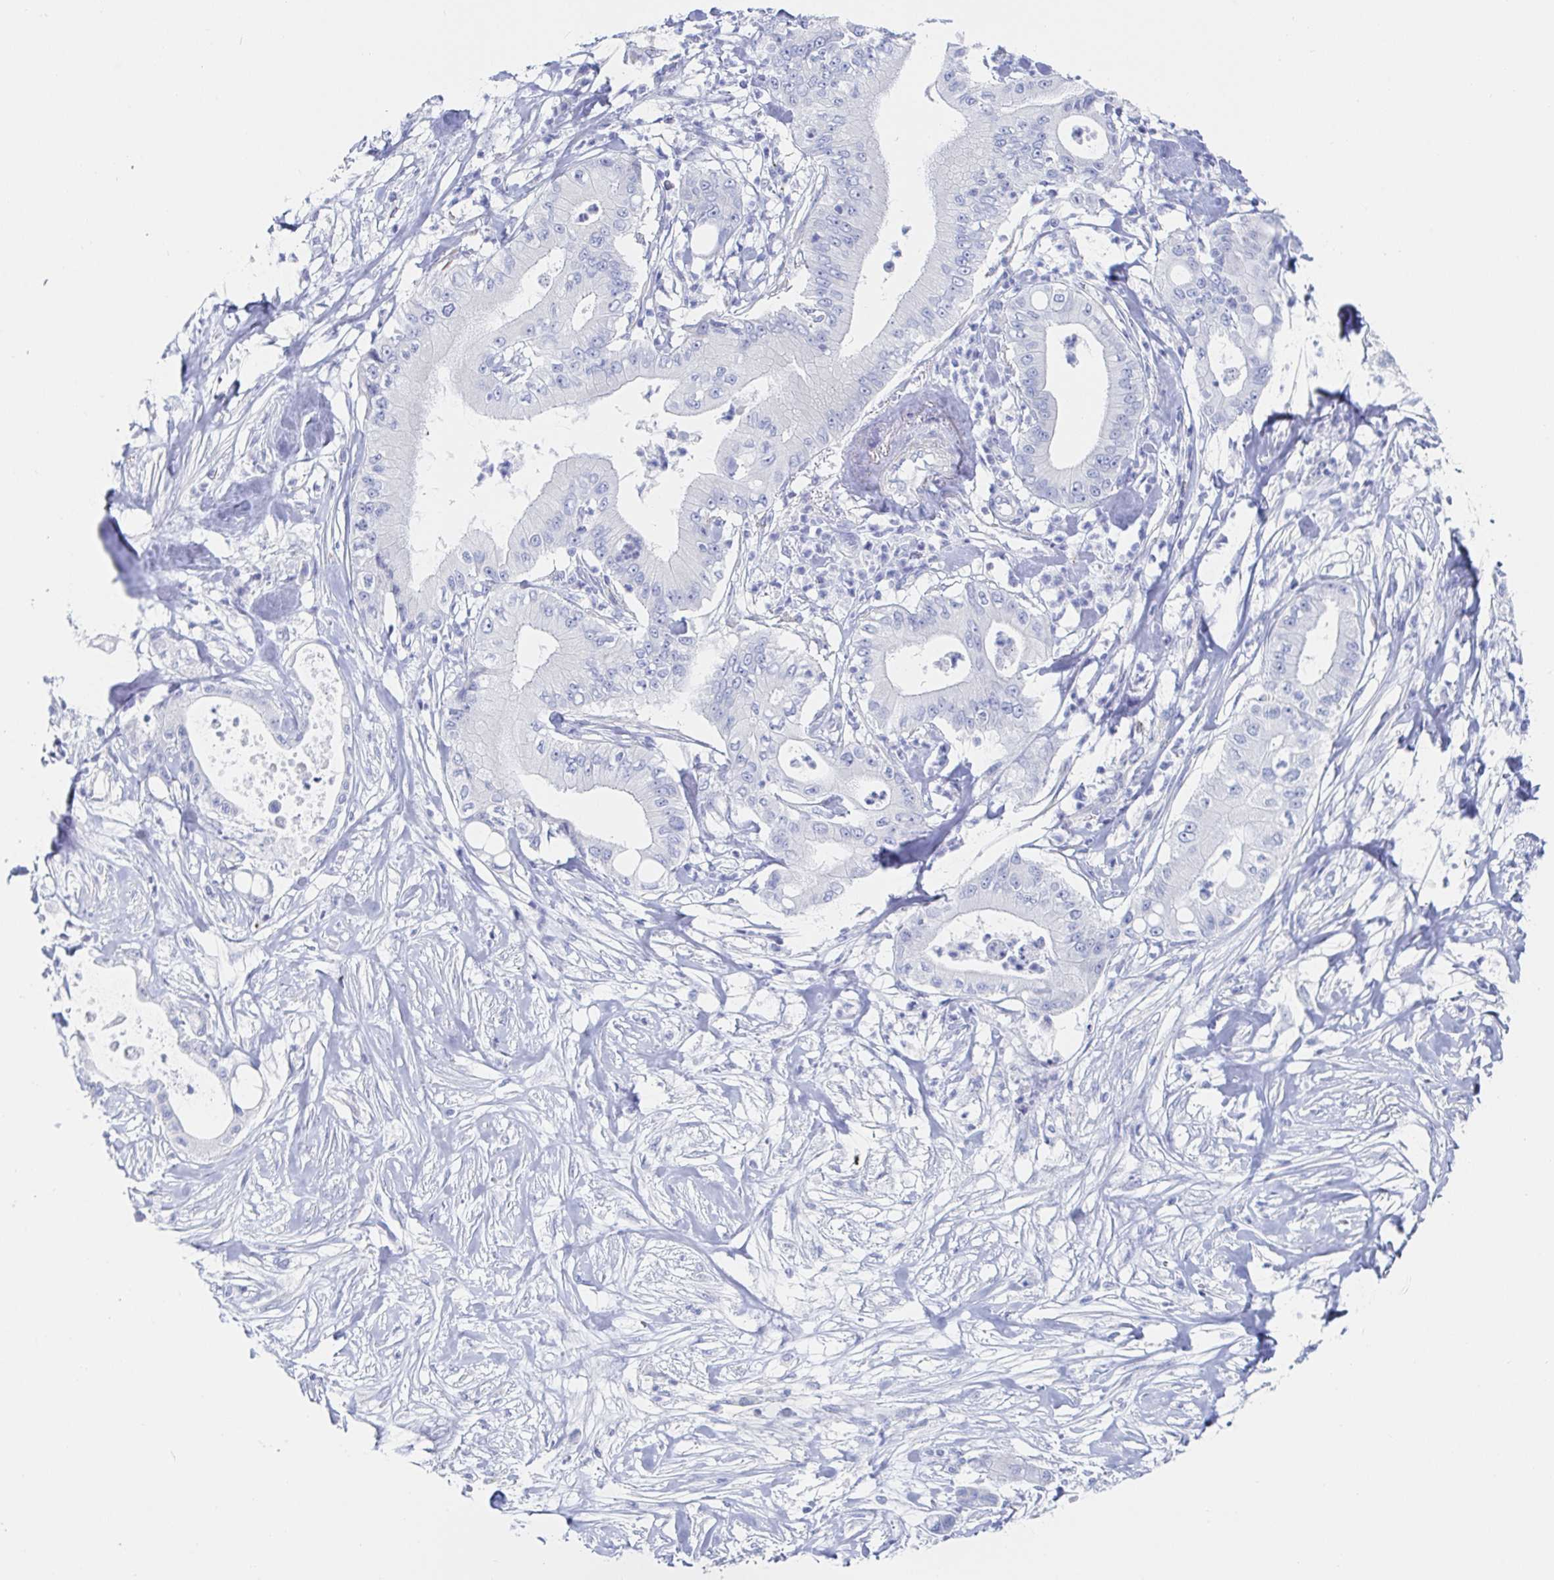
{"staining": {"intensity": "negative", "quantity": "none", "location": "none"}, "tissue": "pancreatic cancer", "cell_type": "Tumor cells", "image_type": "cancer", "snomed": [{"axis": "morphology", "description": "Adenocarcinoma, NOS"}, {"axis": "topography", "description": "Pancreas"}], "caption": "IHC image of neoplastic tissue: human pancreatic adenocarcinoma stained with DAB (3,3'-diaminobenzidine) reveals no significant protein staining in tumor cells. The staining is performed using DAB brown chromogen with nuclei counter-stained in using hematoxylin.", "gene": "PACSIN1", "patient": {"sex": "male", "age": 71}}